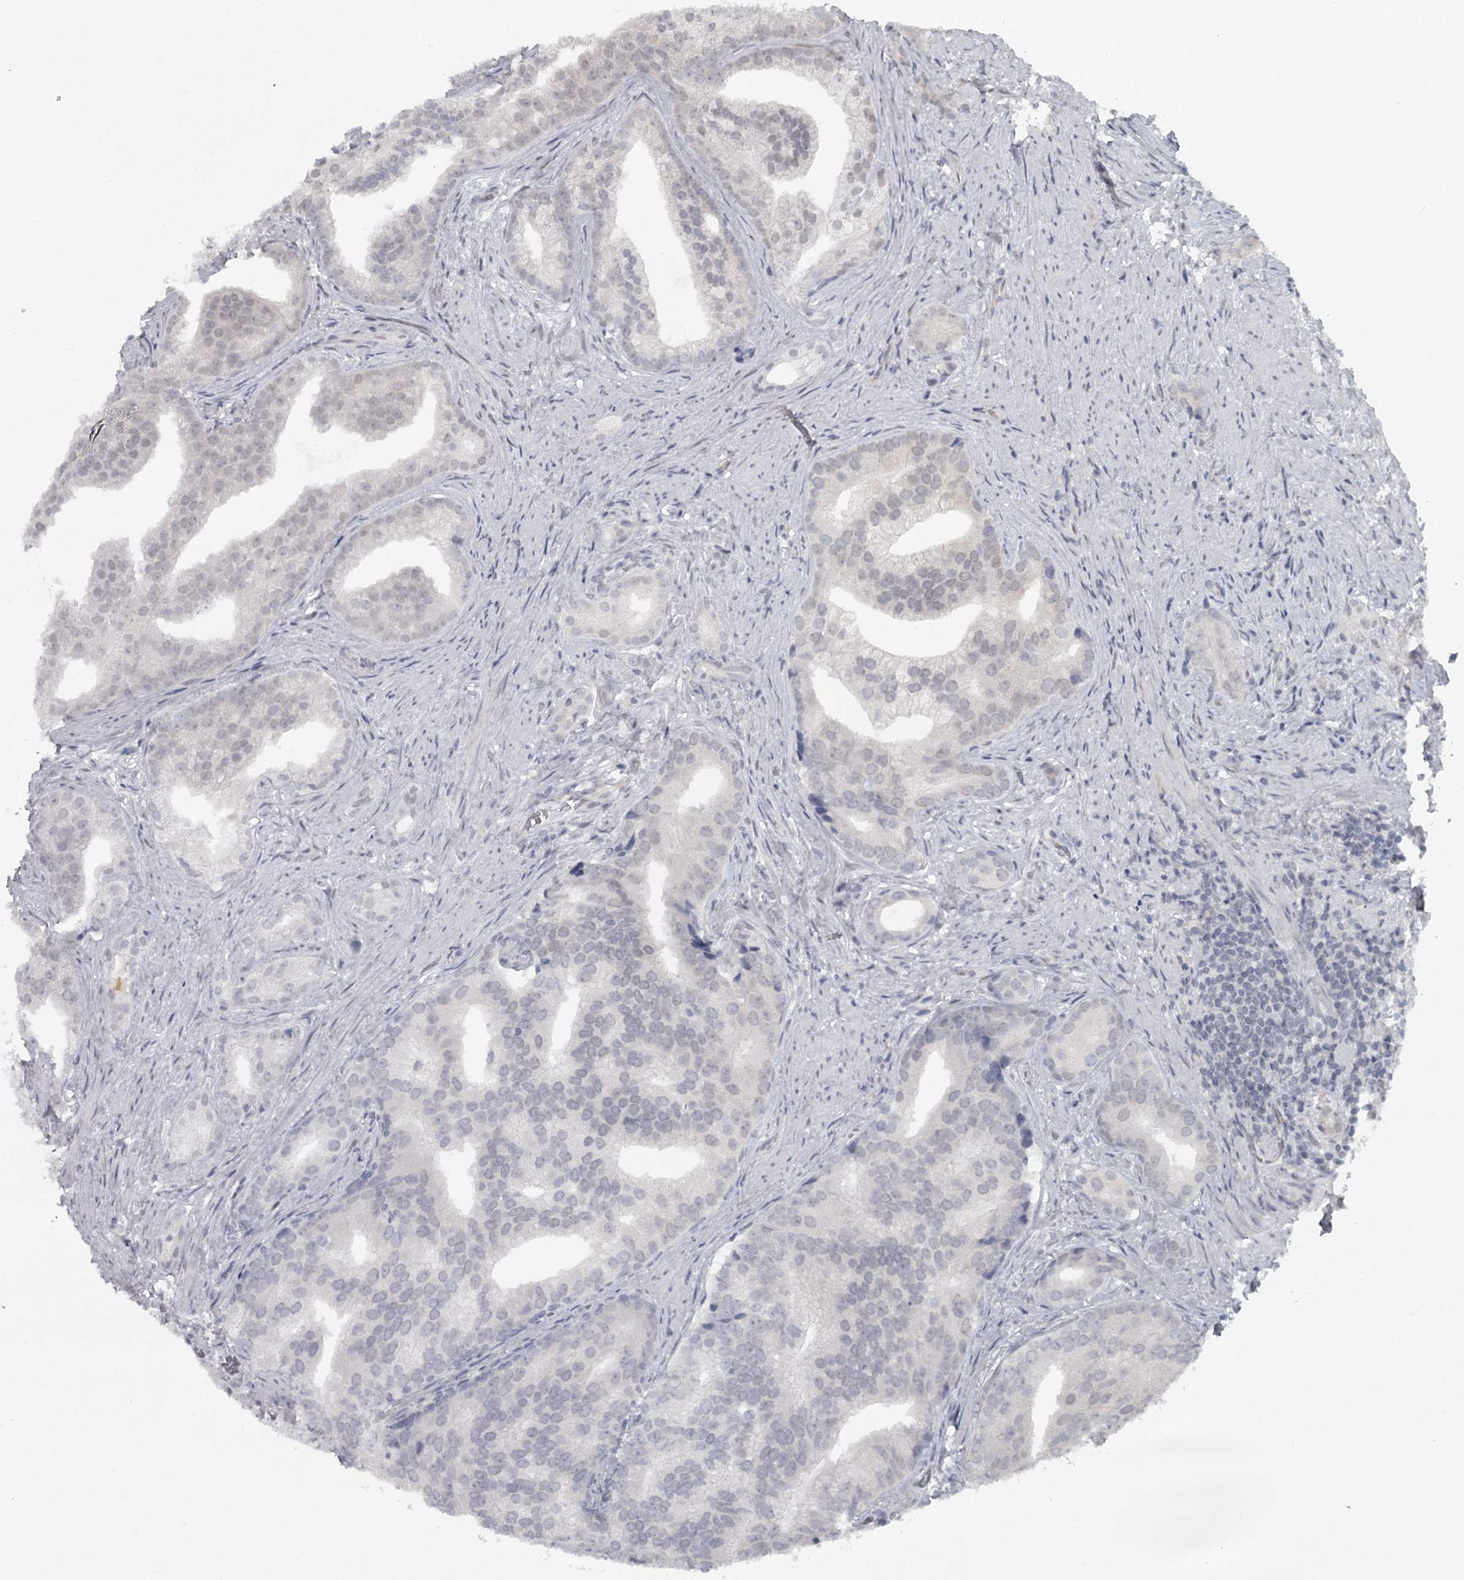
{"staining": {"intensity": "negative", "quantity": "none", "location": "none"}, "tissue": "prostate cancer", "cell_type": "Tumor cells", "image_type": "cancer", "snomed": [{"axis": "morphology", "description": "Adenocarcinoma, Low grade"}, {"axis": "topography", "description": "Prostate"}], "caption": "Immunohistochemistry (IHC) histopathology image of prostate adenocarcinoma (low-grade) stained for a protein (brown), which exhibits no staining in tumor cells.", "gene": "FAM13C", "patient": {"sex": "male", "age": 71}}